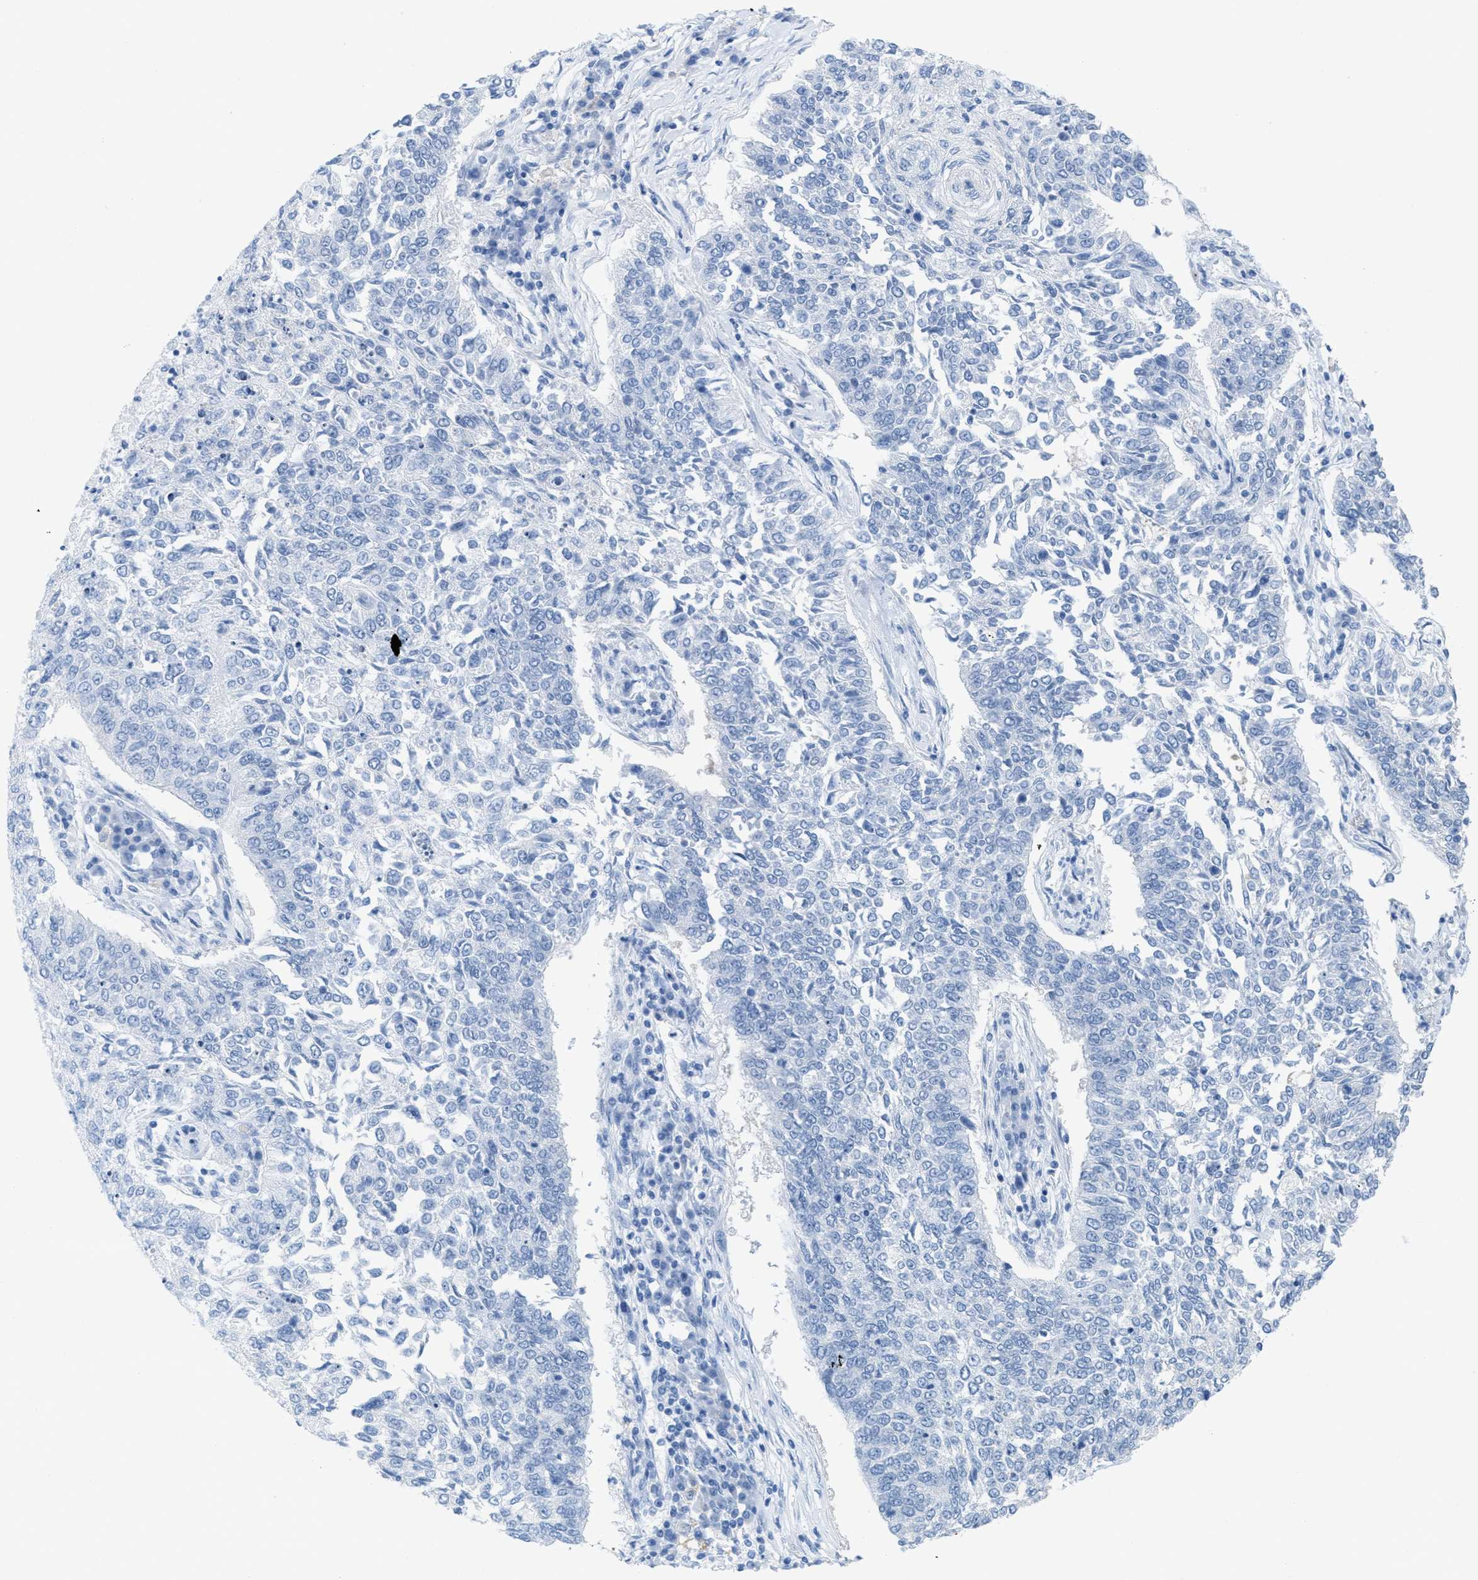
{"staining": {"intensity": "negative", "quantity": "none", "location": "none"}, "tissue": "lung cancer", "cell_type": "Tumor cells", "image_type": "cancer", "snomed": [{"axis": "morphology", "description": "Normal tissue, NOS"}, {"axis": "morphology", "description": "Squamous cell carcinoma, NOS"}, {"axis": "topography", "description": "Cartilage tissue"}, {"axis": "topography", "description": "Bronchus"}, {"axis": "topography", "description": "Lung"}], "caption": "Squamous cell carcinoma (lung) stained for a protein using immunohistochemistry displays no staining tumor cells.", "gene": "ASGR1", "patient": {"sex": "female", "age": 49}}